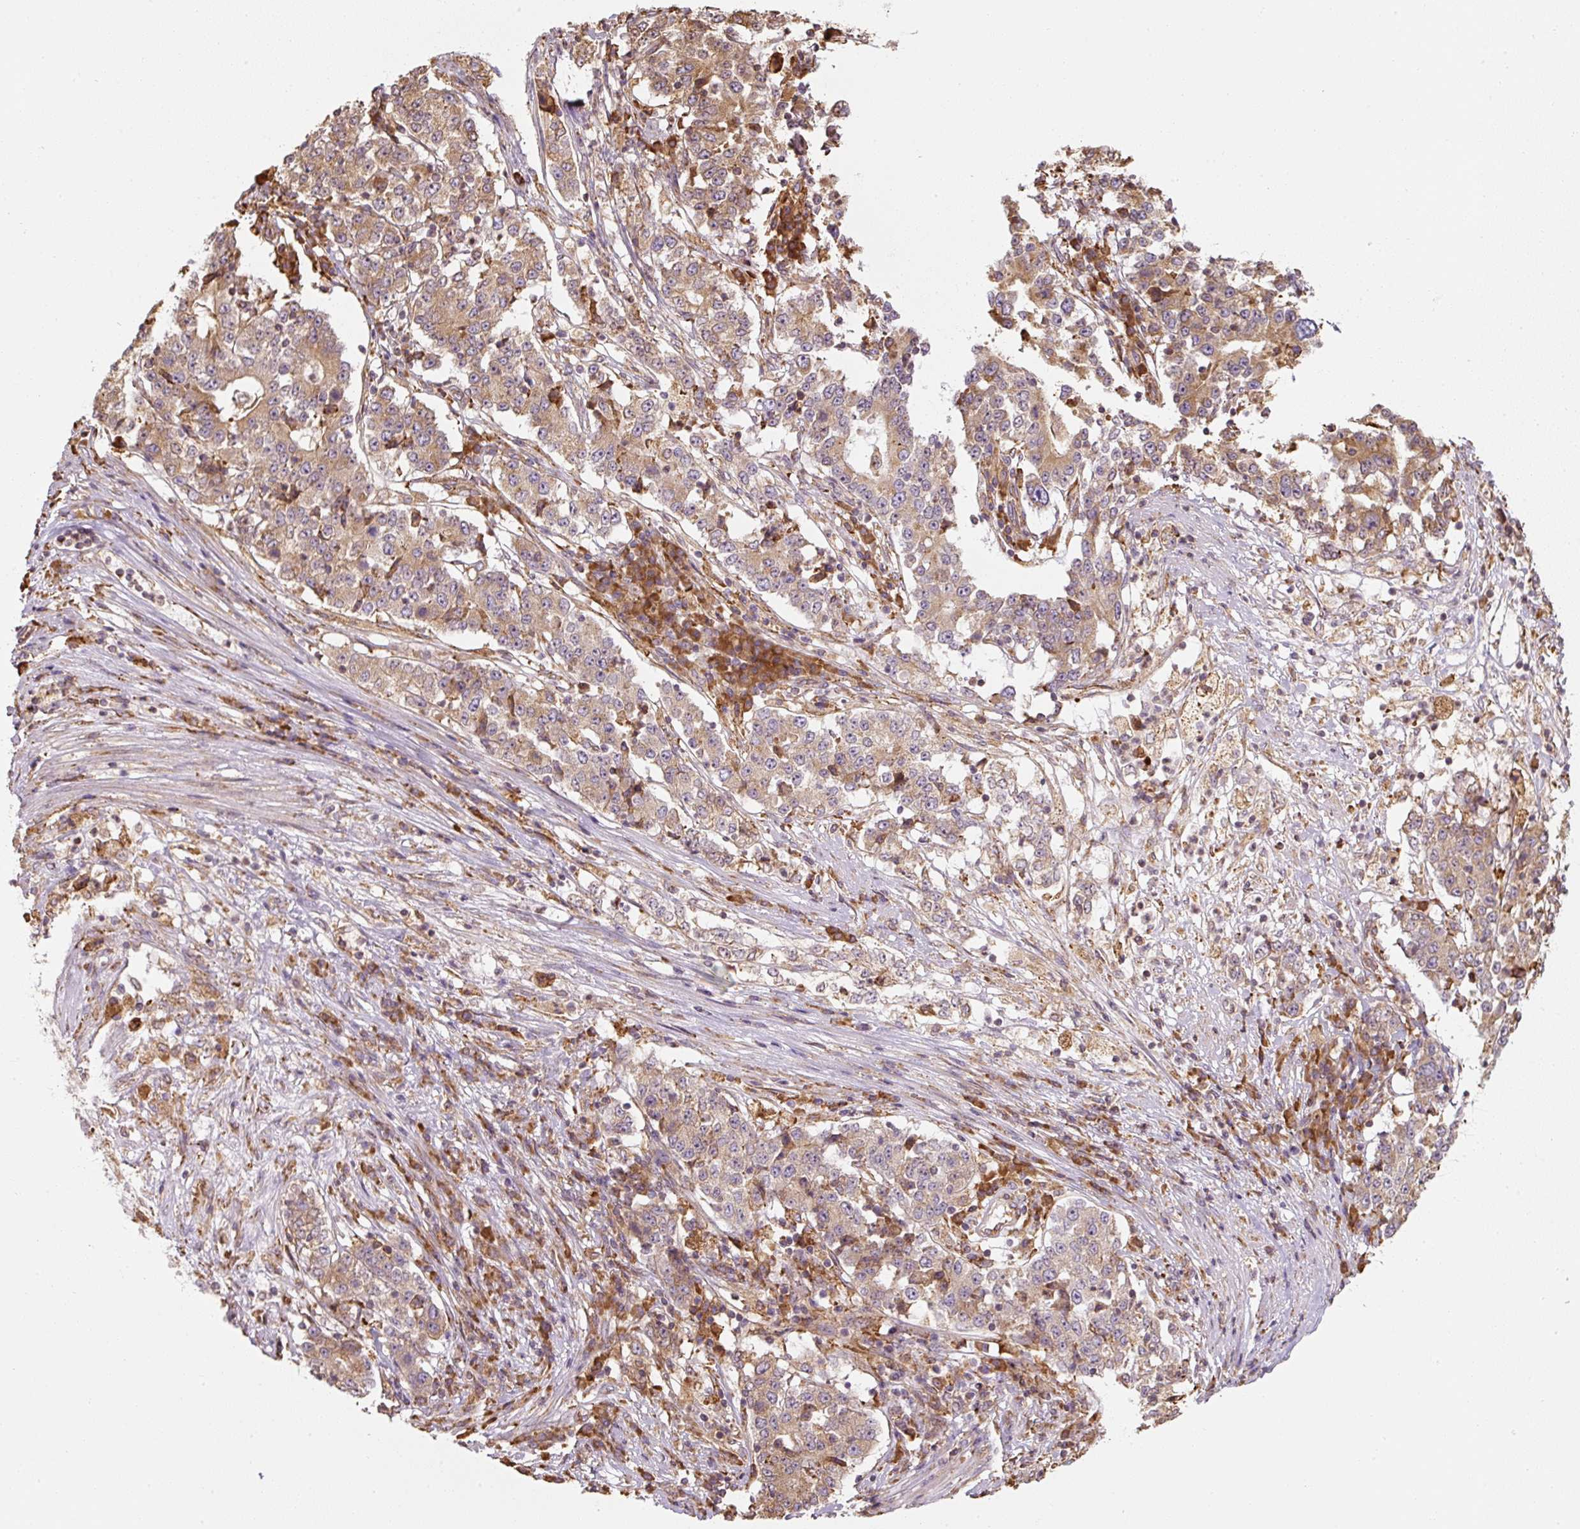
{"staining": {"intensity": "moderate", "quantity": ">75%", "location": "cytoplasmic/membranous"}, "tissue": "stomach cancer", "cell_type": "Tumor cells", "image_type": "cancer", "snomed": [{"axis": "morphology", "description": "Adenocarcinoma, NOS"}, {"axis": "topography", "description": "Stomach"}], "caption": "This is a histology image of immunohistochemistry staining of adenocarcinoma (stomach), which shows moderate expression in the cytoplasmic/membranous of tumor cells.", "gene": "PRKCSH", "patient": {"sex": "male", "age": 59}}